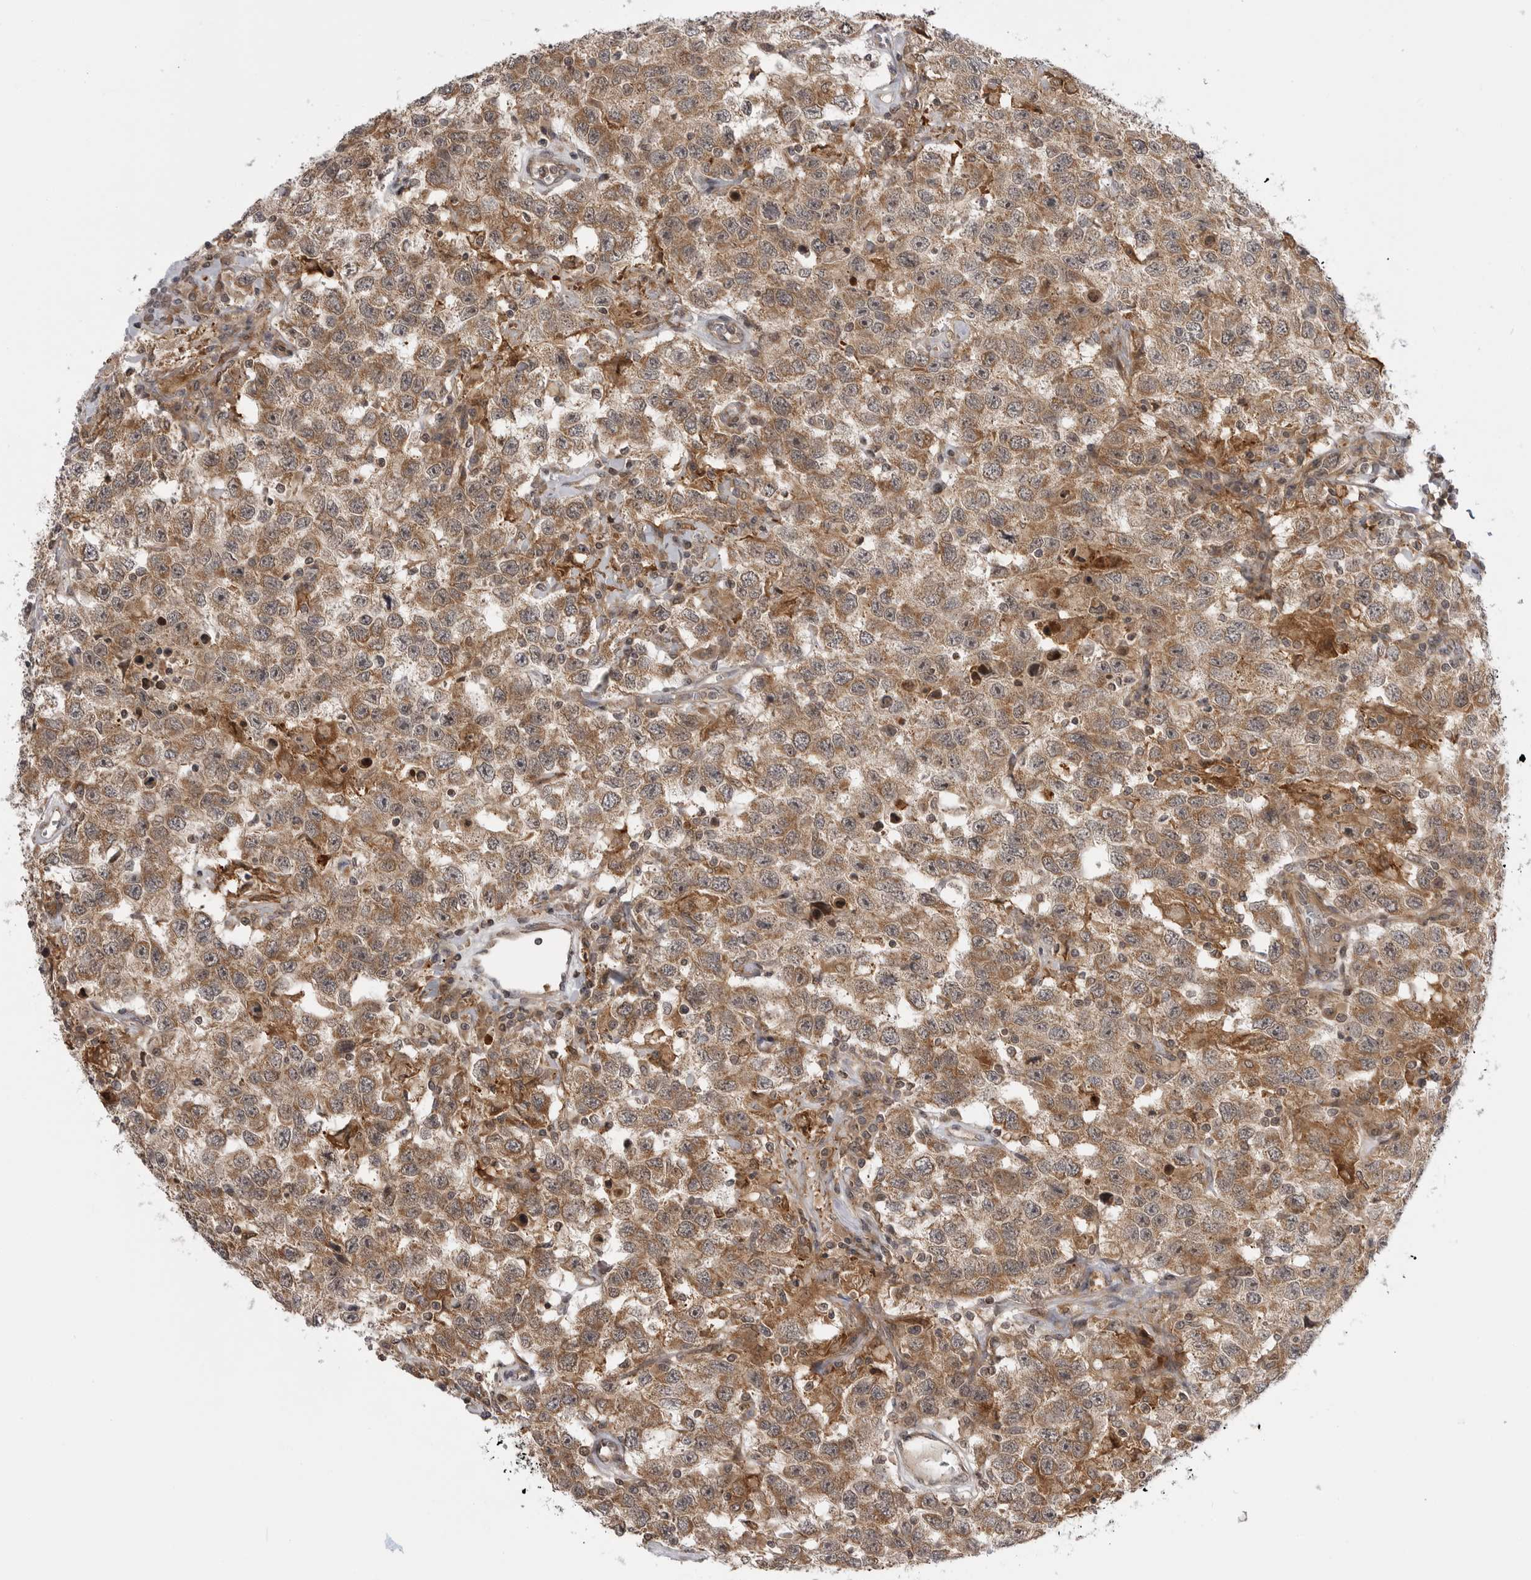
{"staining": {"intensity": "moderate", "quantity": ">75%", "location": "cytoplasmic/membranous"}, "tissue": "testis cancer", "cell_type": "Tumor cells", "image_type": "cancer", "snomed": [{"axis": "morphology", "description": "Seminoma, NOS"}, {"axis": "topography", "description": "Testis"}], "caption": "Human testis cancer stained for a protein (brown) shows moderate cytoplasmic/membranous positive expression in approximately >75% of tumor cells.", "gene": "LRRC45", "patient": {"sex": "male", "age": 41}}